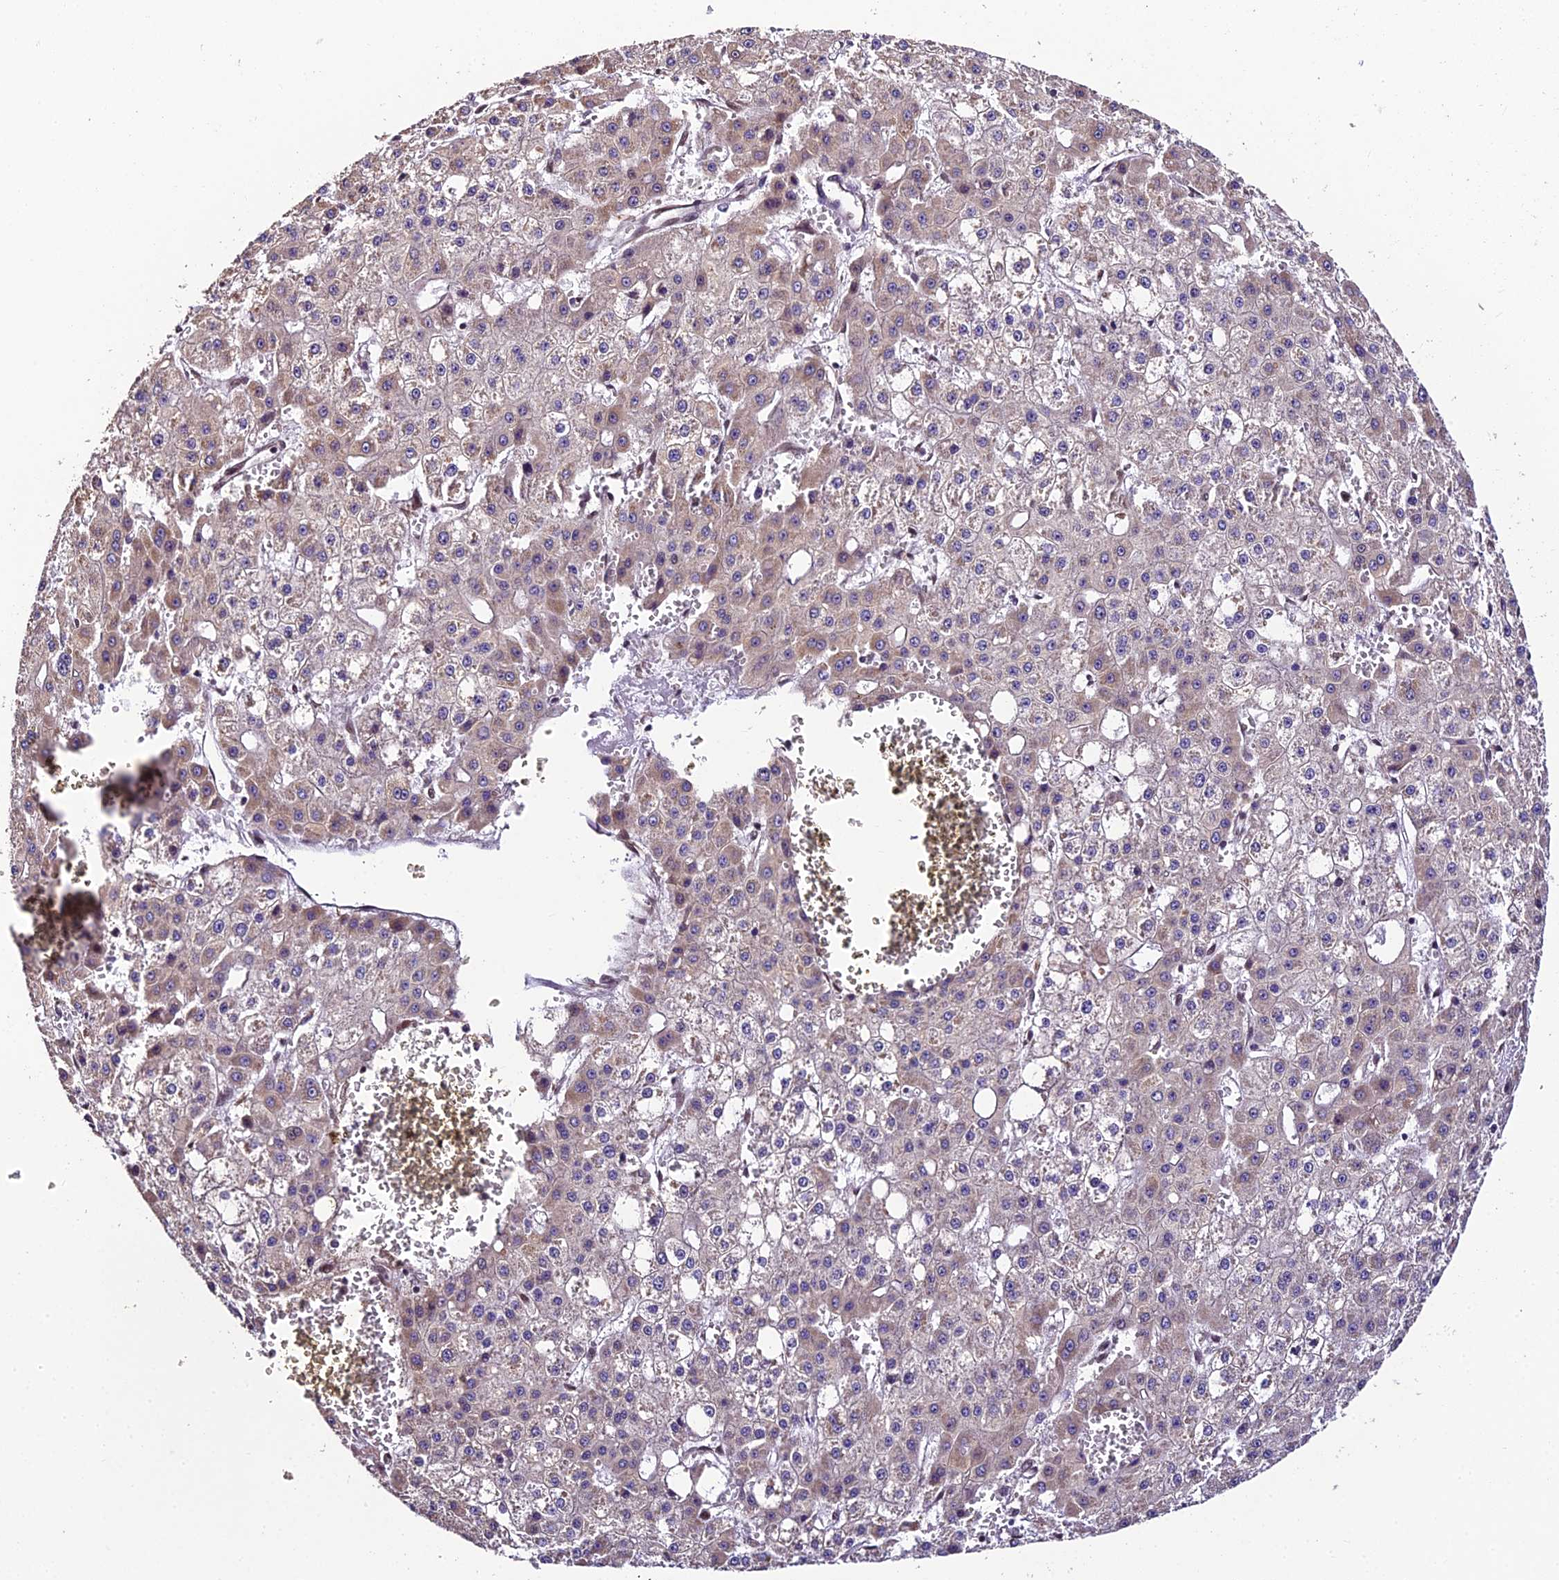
{"staining": {"intensity": "moderate", "quantity": "<25%", "location": "cytoplasmic/membranous"}, "tissue": "liver cancer", "cell_type": "Tumor cells", "image_type": "cancer", "snomed": [{"axis": "morphology", "description": "Carcinoma, Hepatocellular, NOS"}, {"axis": "topography", "description": "Liver"}], "caption": "IHC staining of liver cancer (hepatocellular carcinoma), which exhibits low levels of moderate cytoplasmic/membranous staining in approximately <25% of tumor cells indicating moderate cytoplasmic/membranous protein expression. The staining was performed using DAB (3,3'-diaminobenzidine) (brown) for protein detection and nuclei were counterstained in hematoxylin (blue).", "gene": "TRIM22", "patient": {"sex": "male", "age": 47}}